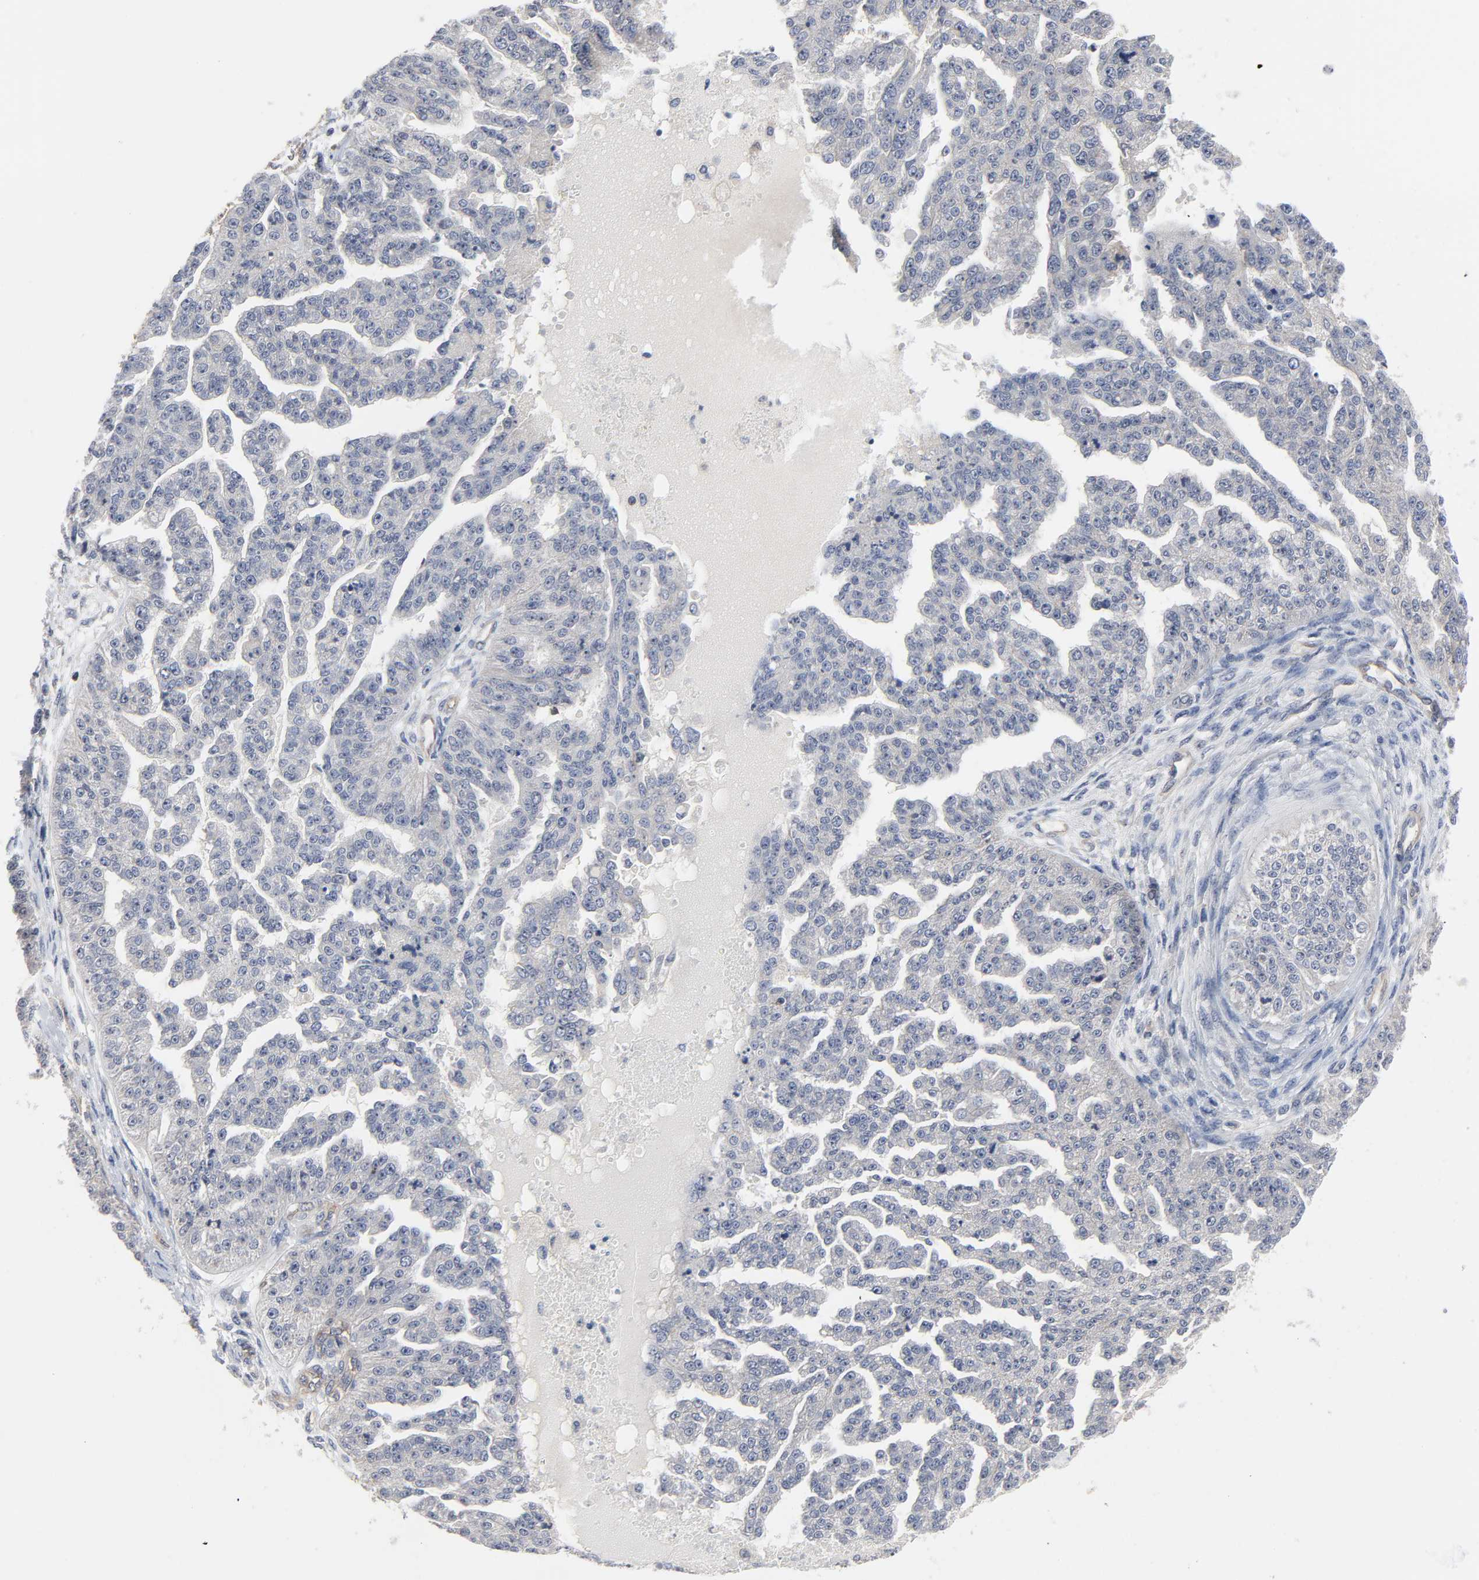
{"staining": {"intensity": "weak", "quantity": "<25%", "location": "cytoplasmic/membranous,nuclear"}, "tissue": "ovarian cancer", "cell_type": "Tumor cells", "image_type": "cancer", "snomed": [{"axis": "morphology", "description": "Cystadenocarcinoma, serous, NOS"}, {"axis": "topography", "description": "Ovary"}], "caption": "An immunohistochemistry image of ovarian cancer is shown. There is no staining in tumor cells of ovarian cancer.", "gene": "DDX10", "patient": {"sex": "female", "age": 58}}